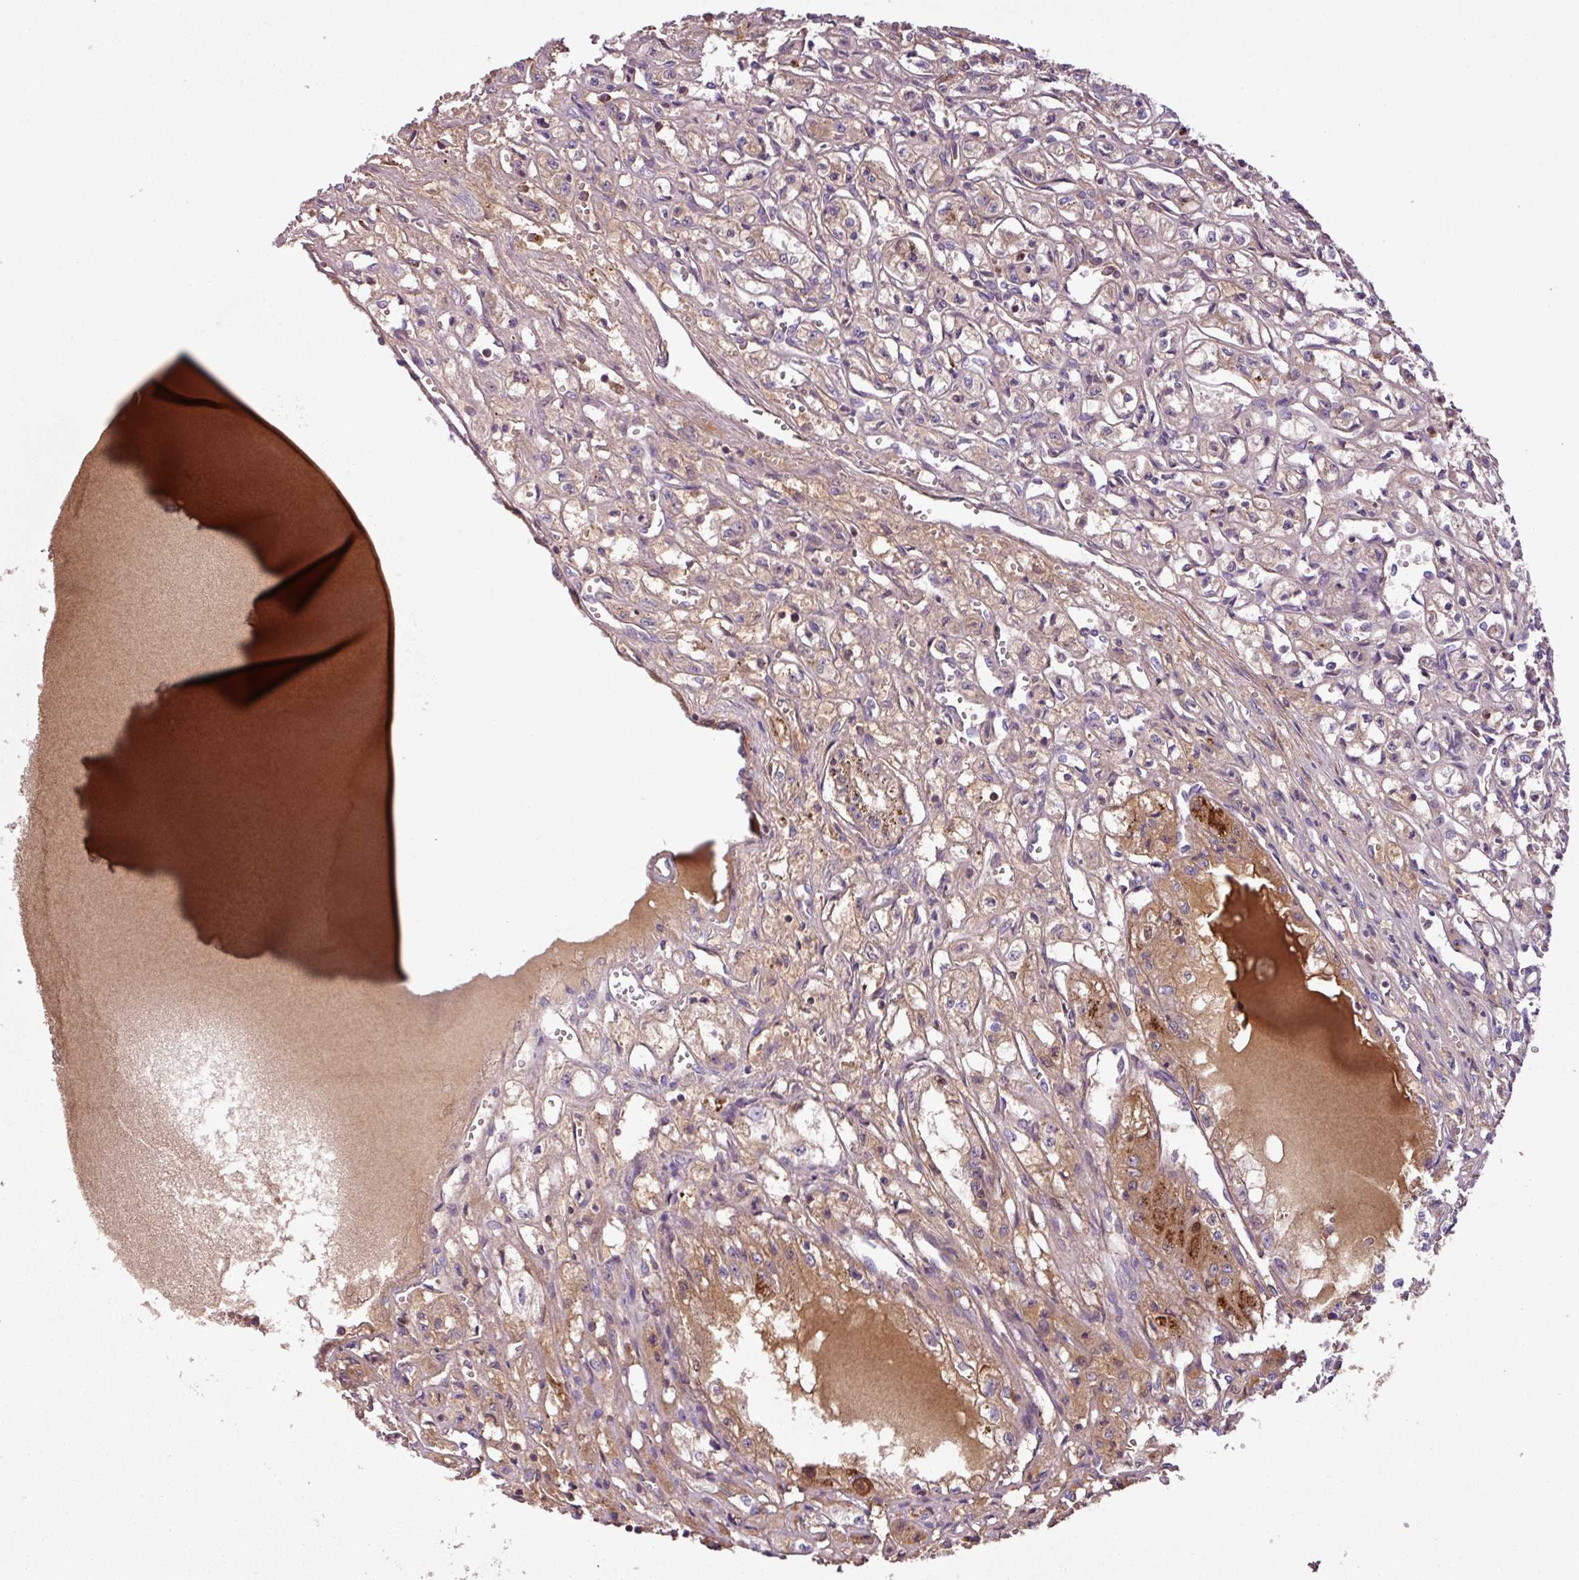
{"staining": {"intensity": "moderate", "quantity": "<25%", "location": "cytoplasmic/membranous"}, "tissue": "renal cancer", "cell_type": "Tumor cells", "image_type": "cancer", "snomed": [{"axis": "morphology", "description": "Adenocarcinoma, NOS"}, {"axis": "topography", "description": "Kidney"}], "caption": "High-magnification brightfield microscopy of renal cancer stained with DAB (brown) and counterstained with hematoxylin (blue). tumor cells exhibit moderate cytoplasmic/membranous expression is present in about<25% of cells.", "gene": "ZNF266", "patient": {"sex": "male", "age": 56}}